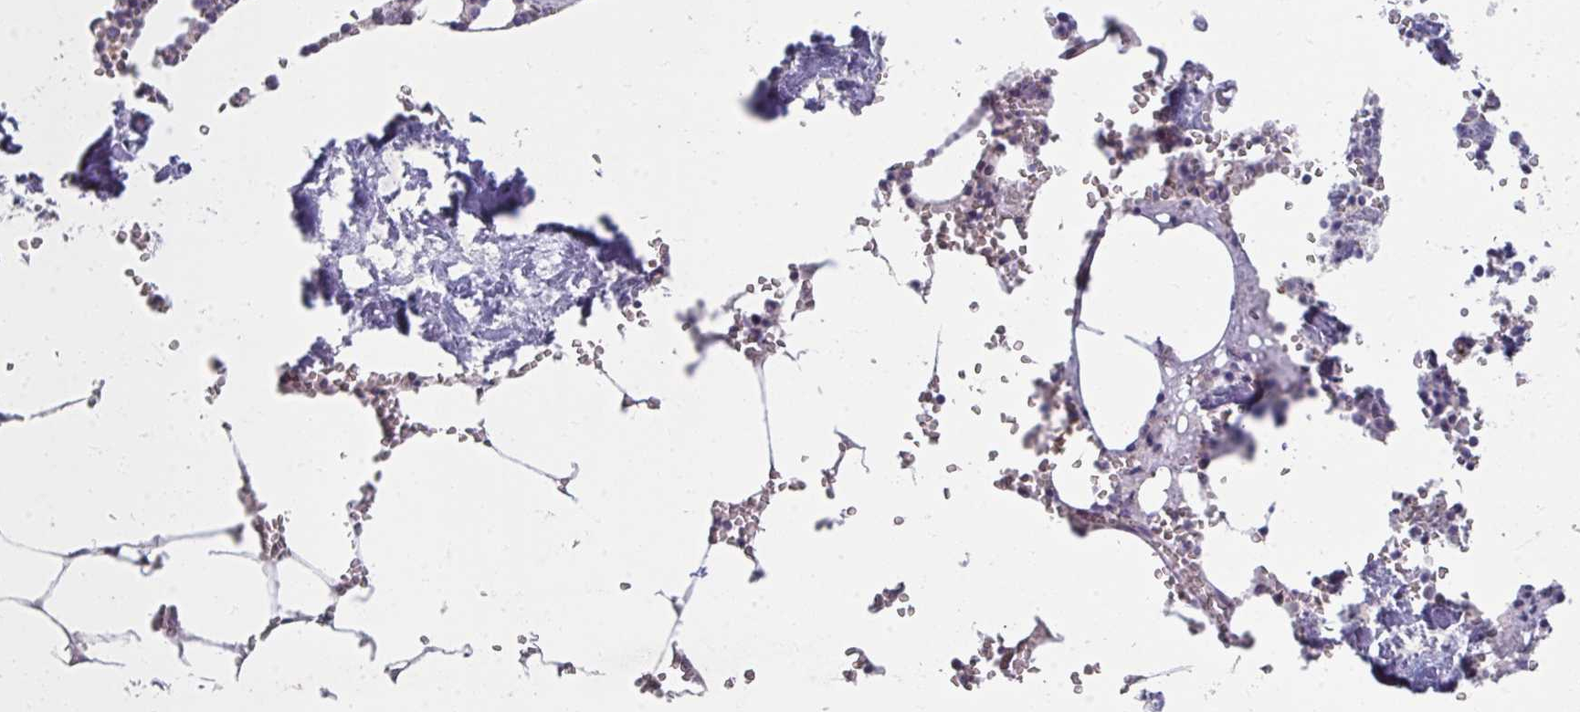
{"staining": {"intensity": "weak", "quantity": "<25%", "location": "cytoplasmic/membranous,nuclear"}, "tissue": "bone marrow", "cell_type": "Hematopoietic cells", "image_type": "normal", "snomed": [{"axis": "morphology", "description": "Normal tissue, NOS"}, {"axis": "topography", "description": "Bone marrow"}], "caption": "High power microscopy image of an immunohistochemistry photomicrograph of benign bone marrow, revealing no significant staining in hematopoietic cells.", "gene": "NUP133", "patient": {"sex": "male", "age": 54}}